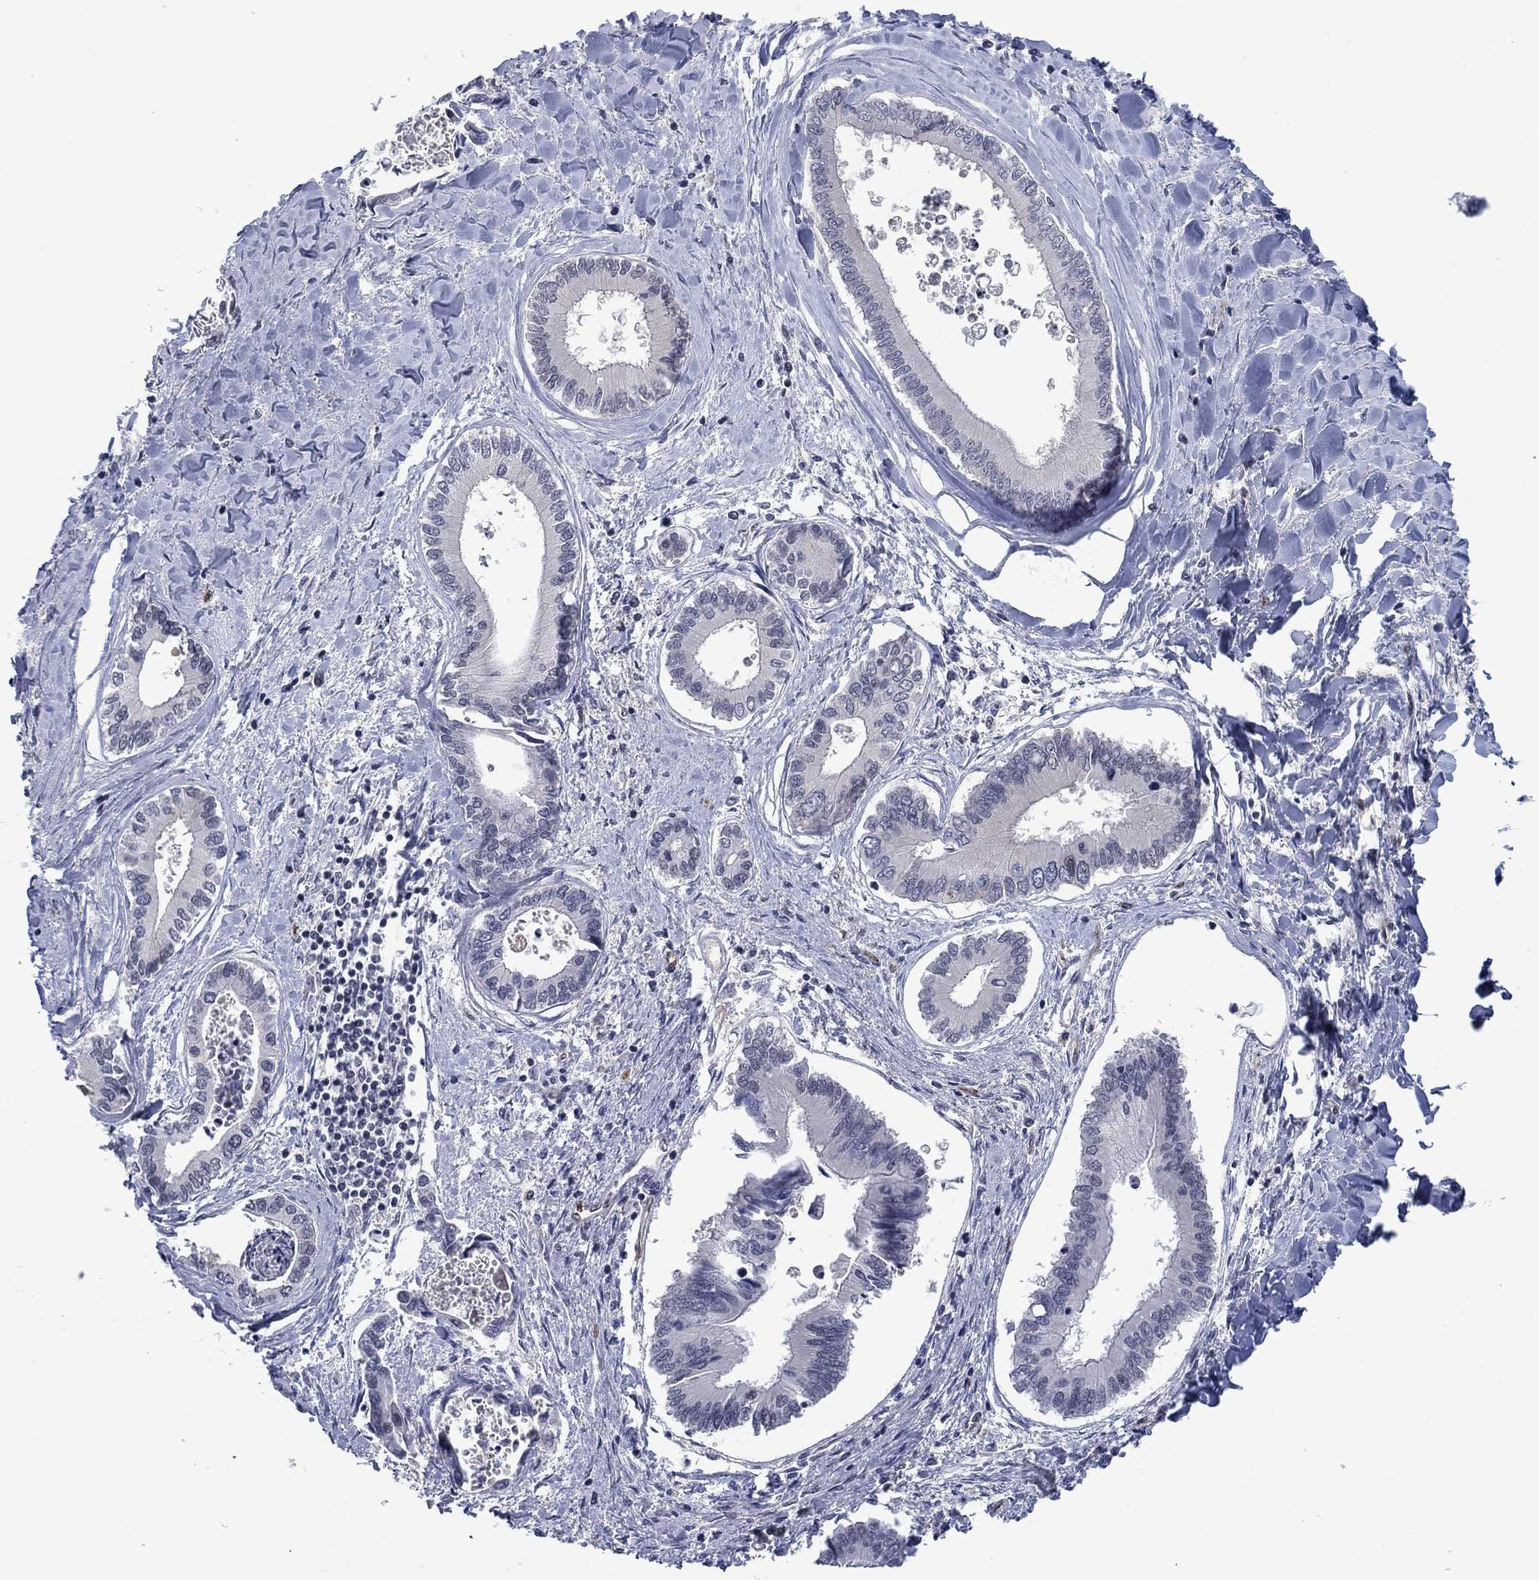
{"staining": {"intensity": "negative", "quantity": "none", "location": "none"}, "tissue": "liver cancer", "cell_type": "Tumor cells", "image_type": "cancer", "snomed": [{"axis": "morphology", "description": "Cholangiocarcinoma"}, {"axis": "topography", "description": "Liver"}], "caption": "Photomicrograph shows no protein staining in tumor cells of liver cancer (cholangiocarcinoma) tissue.", "gene": "AGL", "patient": {"sex": "male", "age": 66}}